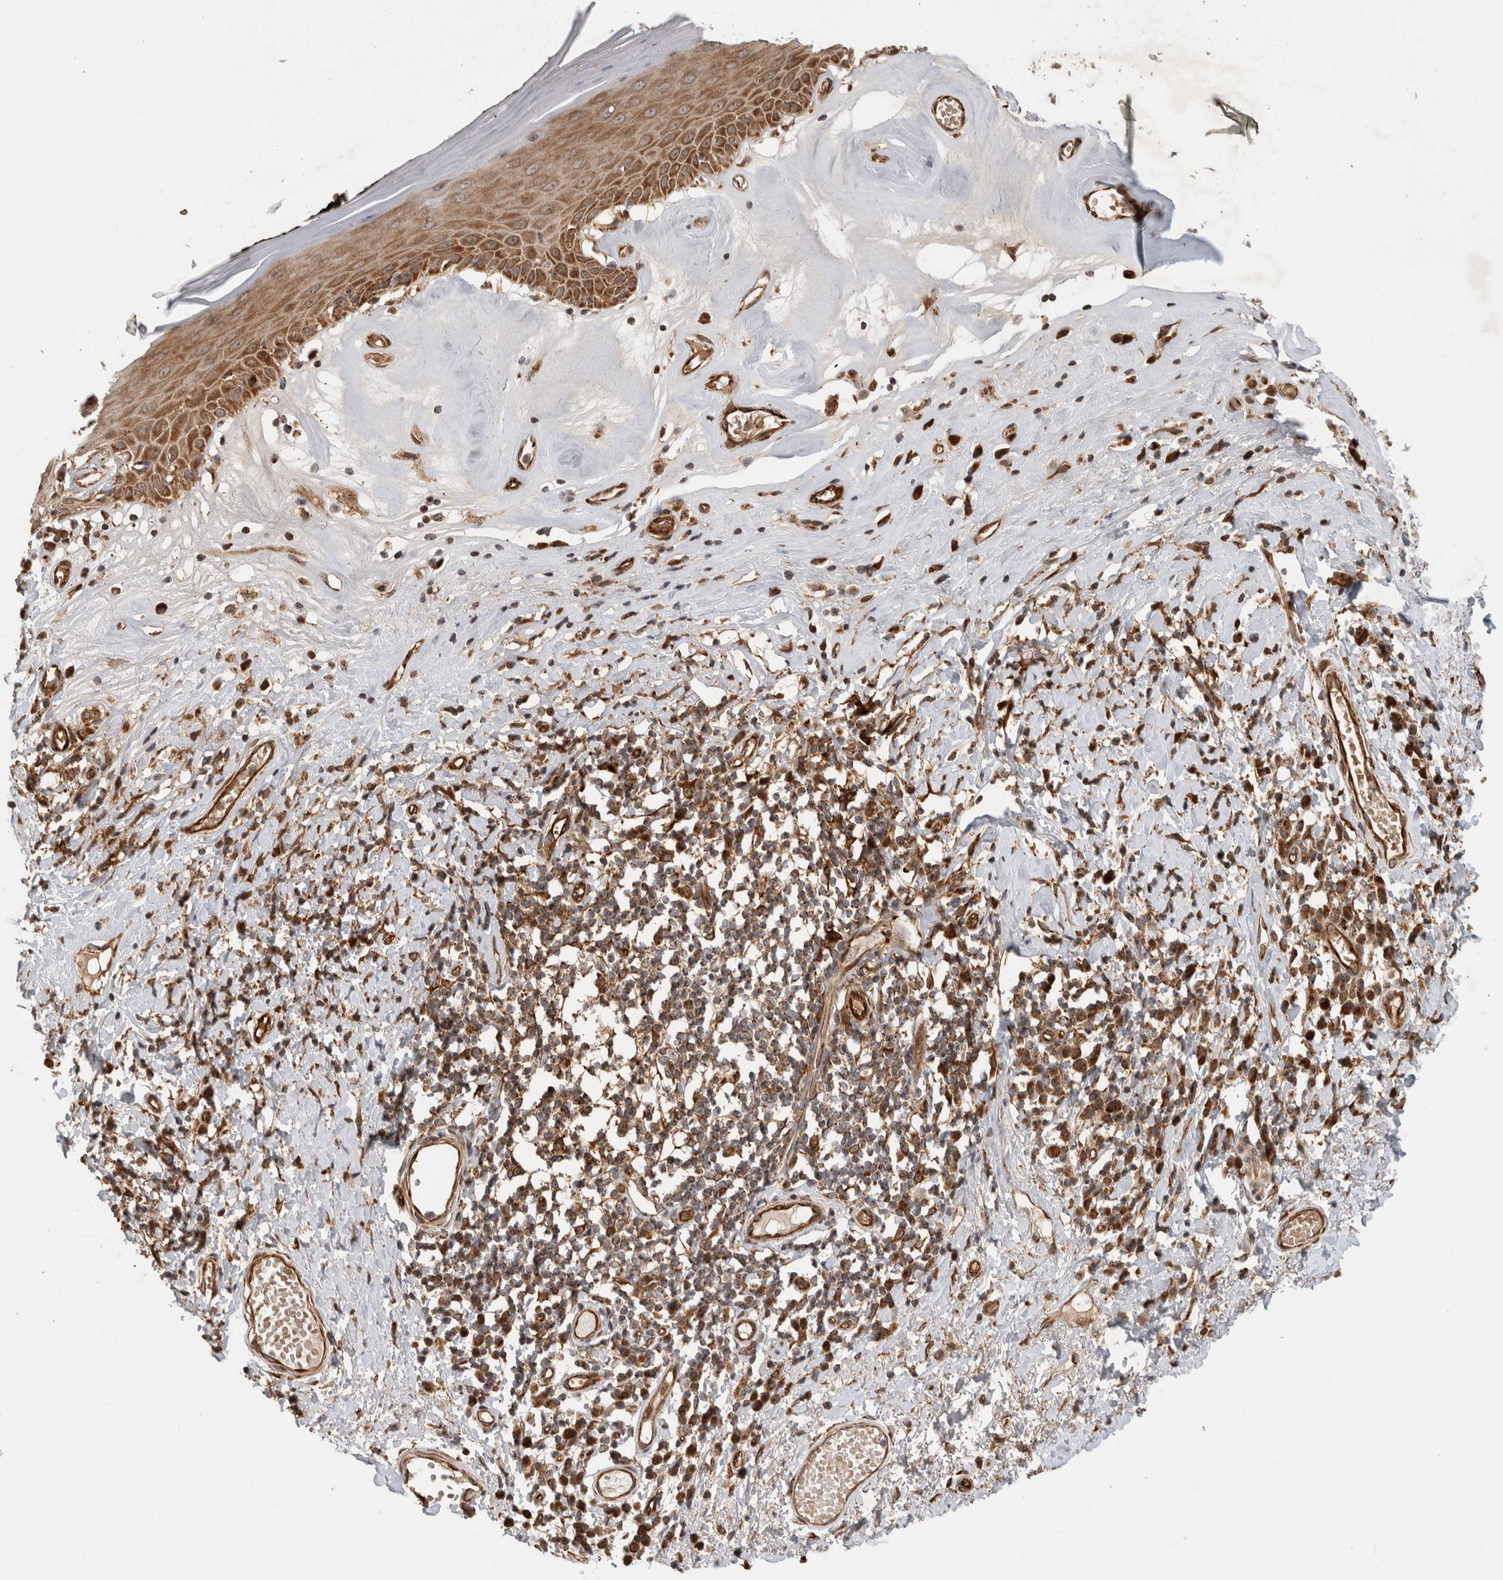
{"staining": {"intensity": "moderate", "quantity": ">75%", "location": "cytoplasmic/membranous"}, "tissue": "skin", "cell_type": "Epidermal cells", "image_type": "normal", "snomed": [{"axis": "morphology", "description": "Normal tissue, NOS"}, {"axis": "morphology", "description": "Inflammation, NOS"}, {"axis": "topography", "description": "Vulva"}], "caption": "Immunohistochemistry image of benign human skin stained for a protein (brown), which reveals medium levels of moderate cytoplasmic/membranous positivity in about >75% of epidermal cells.", "gene": "TUBD1", "patient": {"sex": "female", "age": 84}}